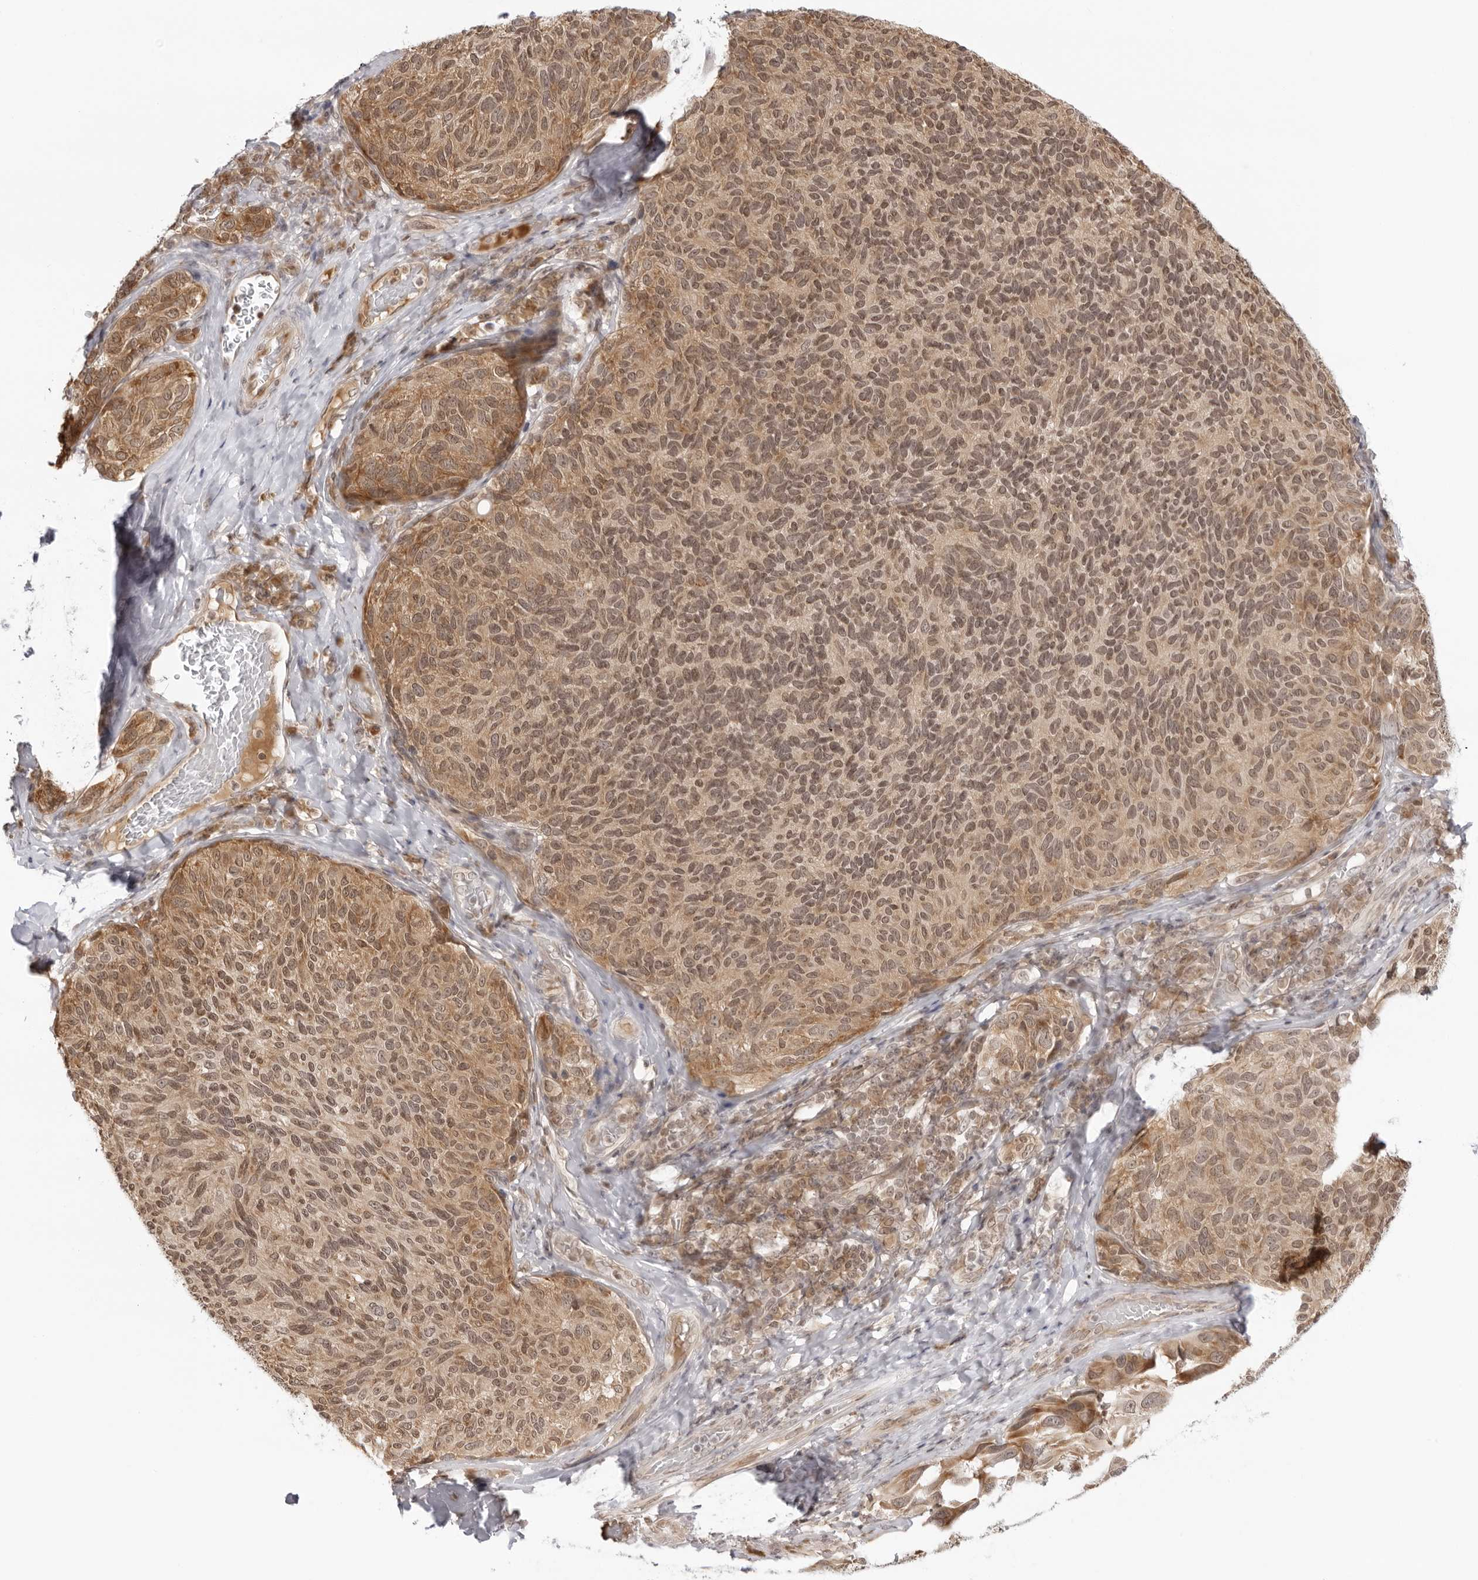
{"staining": {"intensity": "moderate", "quantity": ">75%", "location": "cytoplasmic/membranous,nuclear"}, "tissue": "melanoma", "cell_type": "Tumor cells", "image_type": "cancer", "snomed": [{"axis": "morphology", "description": "Malignant melanoma, NOS"}, {"axis": "topography", "description": "Skin"}], "caption": "Malignant melanoma stained with a protein marker exhibits moderate staining in tumor cells.", "gene": "PRRC2C", "patient": {"sex": "female", "age": 73}}